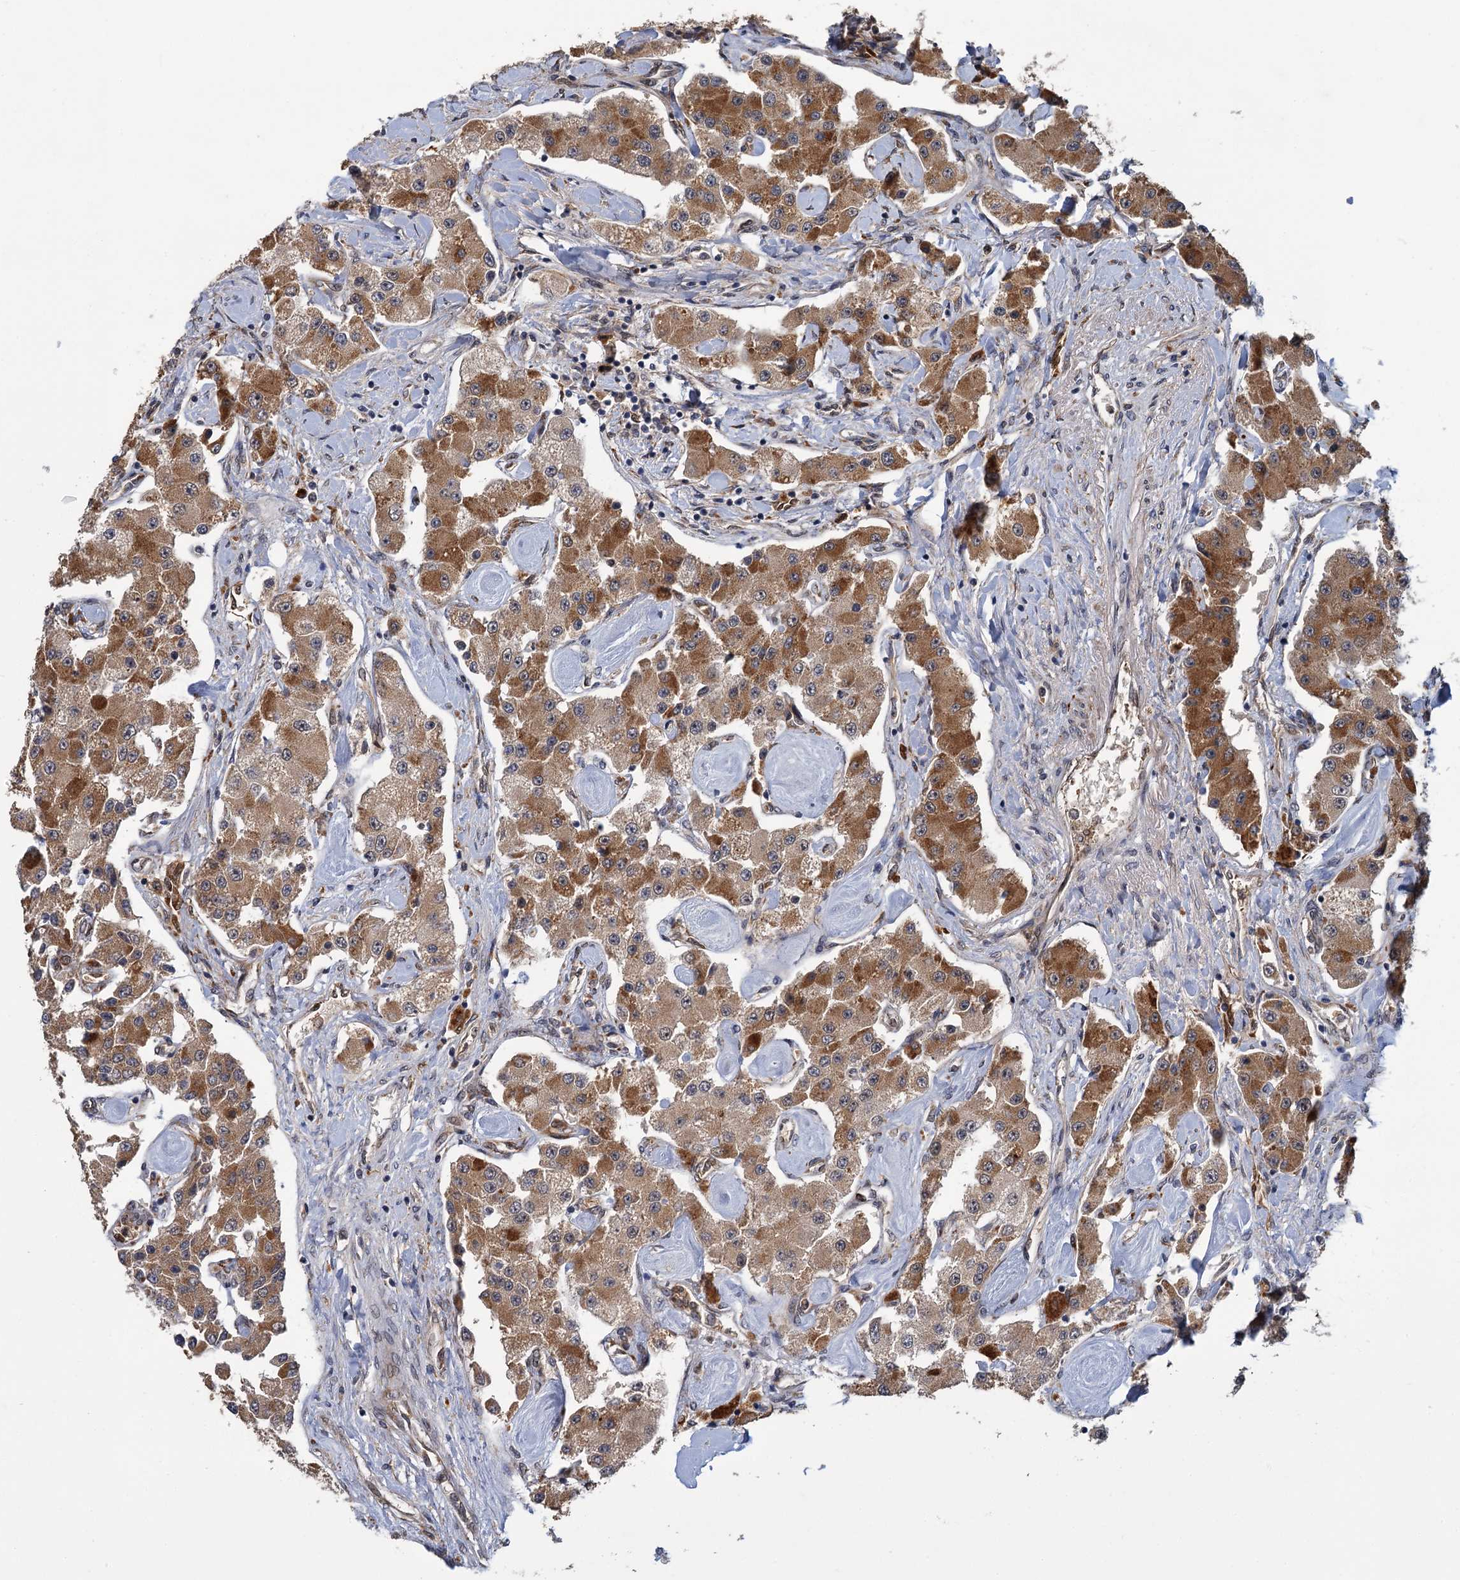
{"staining": {"intensity": "moderate", "quantity": ">75%", "location": "cytoplasmic/membranous"}, "tissue": "carcinoid", "cell_type": "Tumor cells", "image_type": "cancer", "snomed": [{"axis": "morphology", "description": "Carcinoid, malignant, NOS"}, {"axis": "topography", "description": "Pancreas"}], "caption": "An immunohistochemistry photomicrograph of neoplastic tissue is shown. Protein staining in brown shows moderate cytoplasmic/membranous positivity in malignant carcinoid within tumor cells.", "gene": "APBA2", "patient": {"sex": "male", "age": 41}}